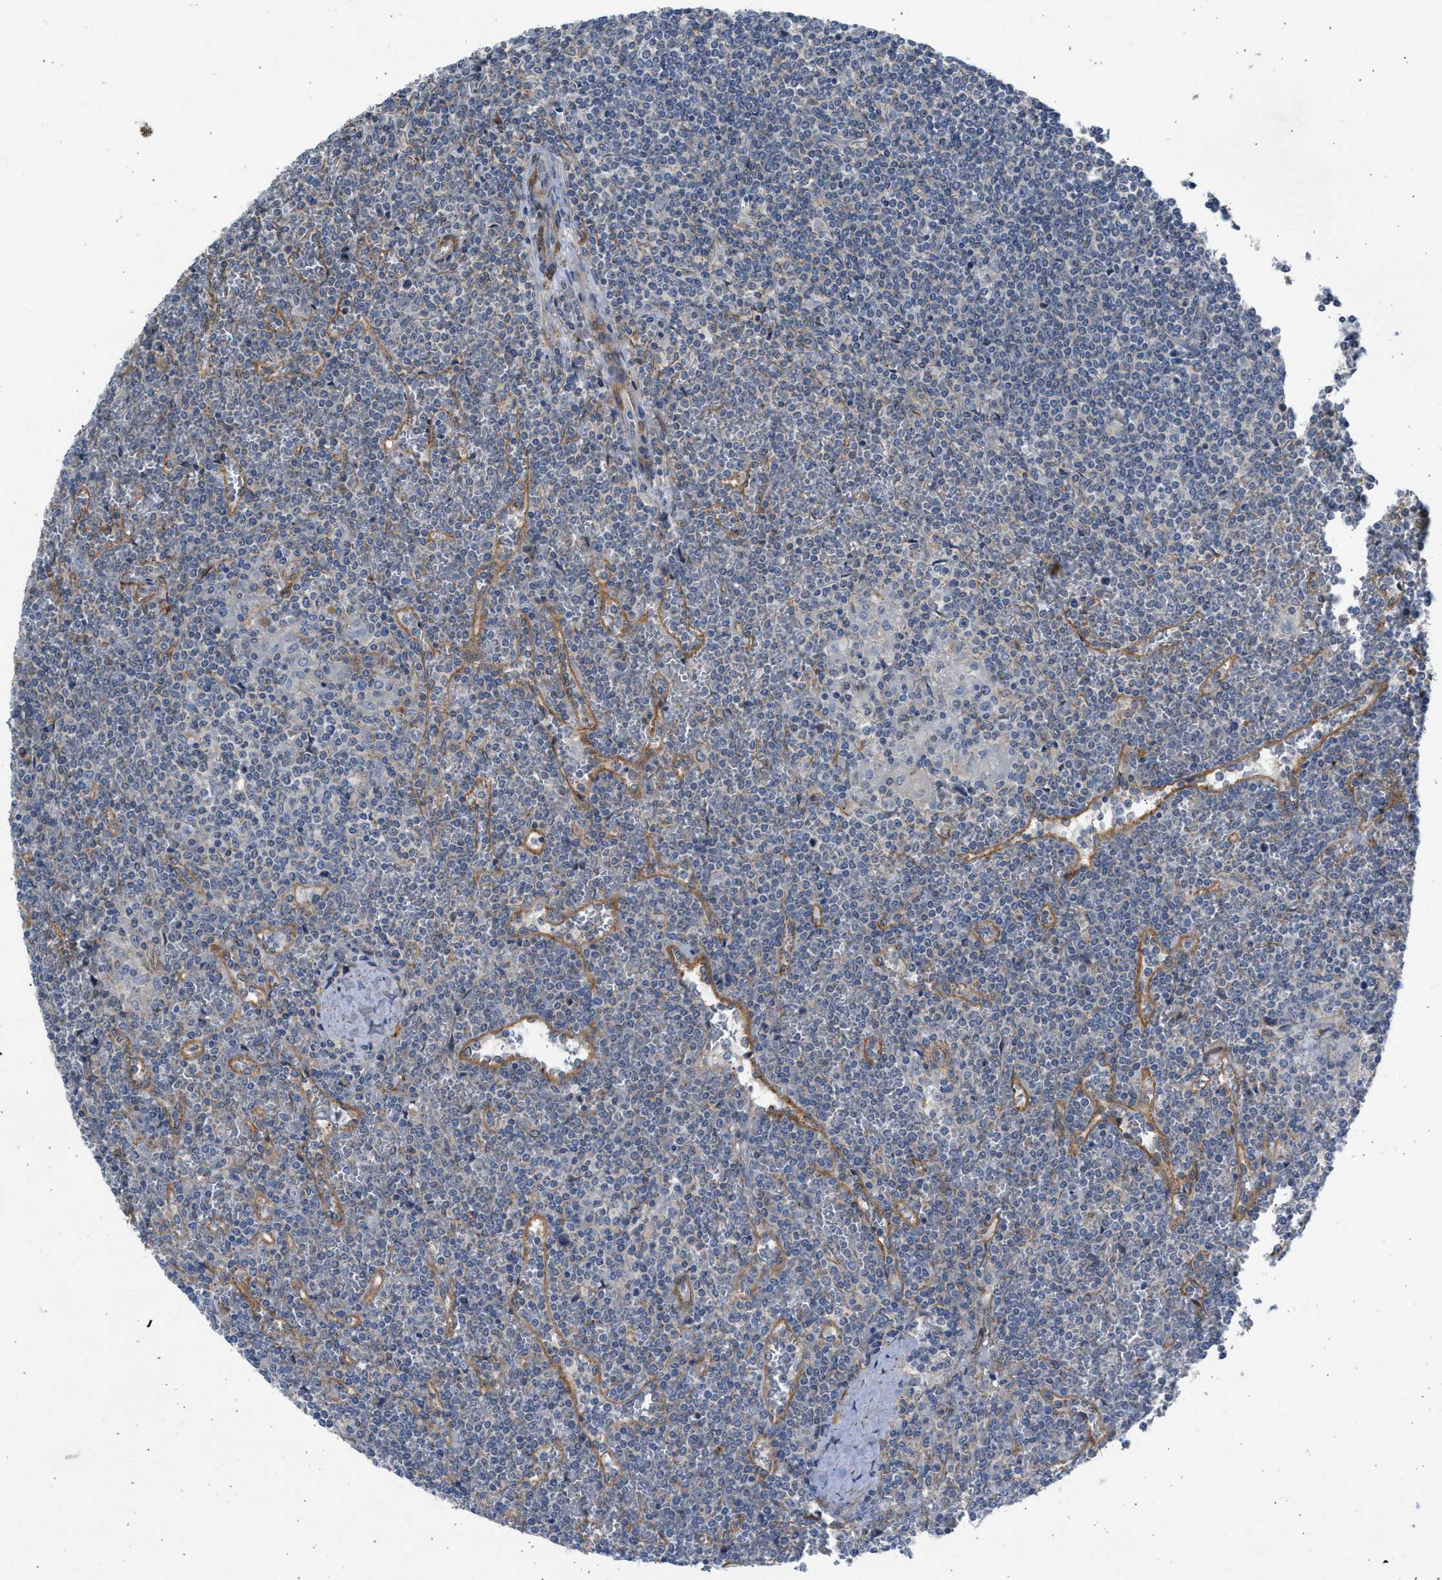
{"staining": {"intensity": "negative", "quantity": "none", "location": "none"}, "tissue": "lymphoma", "cell_type": "Tumor cells", "image_type": "cancer", "snomed": [{"axis": "morphology", "description": "Malignant lymphoma, non-Hodgkin's type, Low grade"}, {"axis": "topography", "description": "Spleen"}], "caption": "A high-resolution image shows IHC staining of lymphoma, which displays no significant expression in tumor cells.", "gene": "PCNX3", "patient": {"sex": "female", "age": 19}}